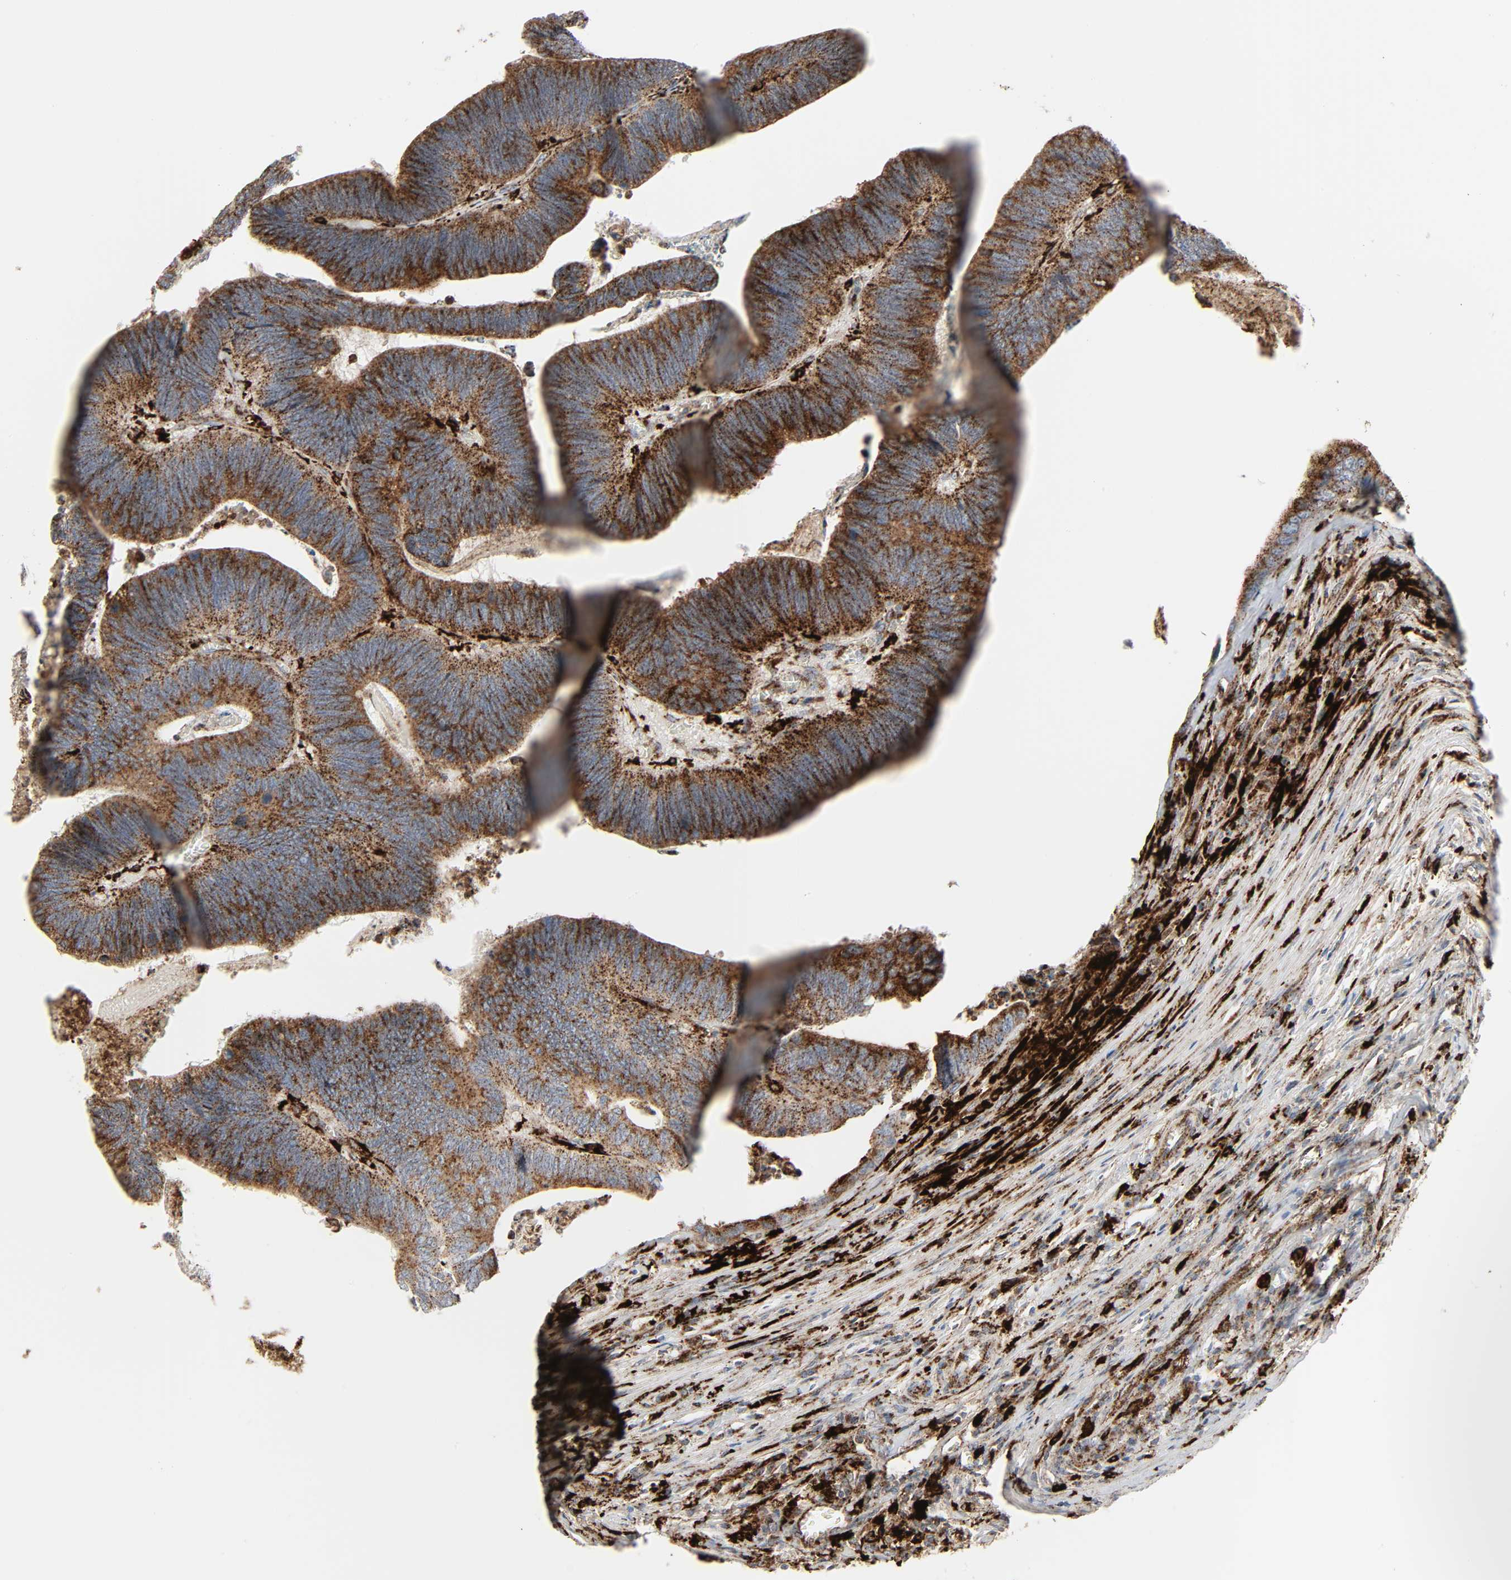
{"staining": {"intensity": "strong", "quantity": ">75%", "location": "cytoplasmic/membranous"}, "tissue": "colorectal cancer", "cell_type": "Tumor cells", "image_type": "cancer", "snomed": [{"axis": "morphology", "description": "Adenocarcinoma, NOS"}, {"axis": "topography", "description": "Colon"}], "caption": "Colorectal adenocarcinoma stained for a protein (brown) reveals strong cytoplasmic/membranous positive staining in about >75% of tumor cells.", "gene": "PSAP", "patient": {"sex": "male", "age": 72}}